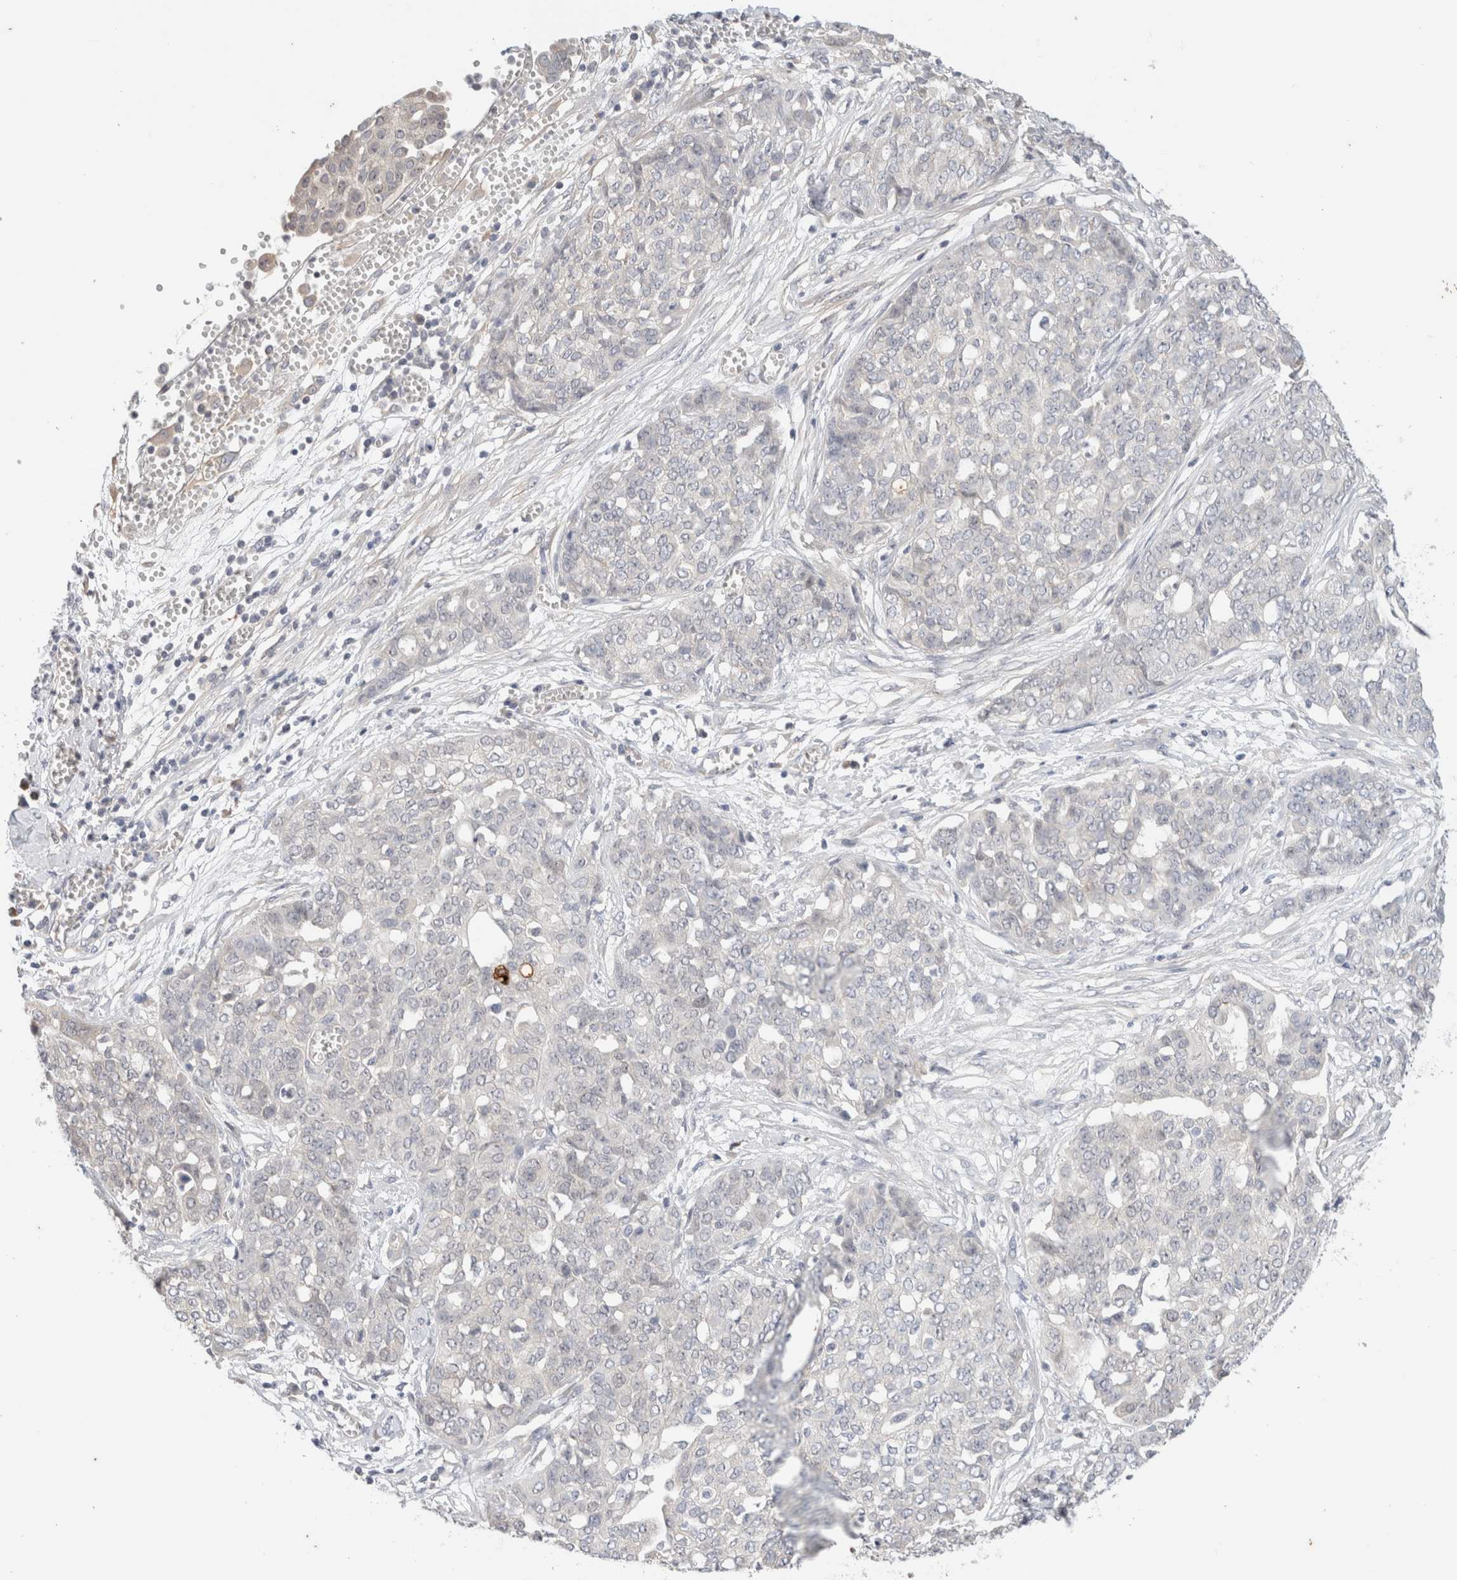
{"staining": {"intensity": "negative", "quantity": "none", "location": "none"}, "tissue": "ovarian cancer", "cell_type": "Tumor cells", "image_type": "cancer", "snomed": [{"axis": "morphology", "description": "Cystadenocarcinoma, serous, NOS"}, {"axis": "topography", "description": "Soft tissue"}, {"axis": "topography", "description": "Ovary"}], "caption": "Protein analysis of ovarian cancer displays no significant positivity in tumor cells.", "gene": "SPRTN", "patient": {"sex": "female", "age": 57}}